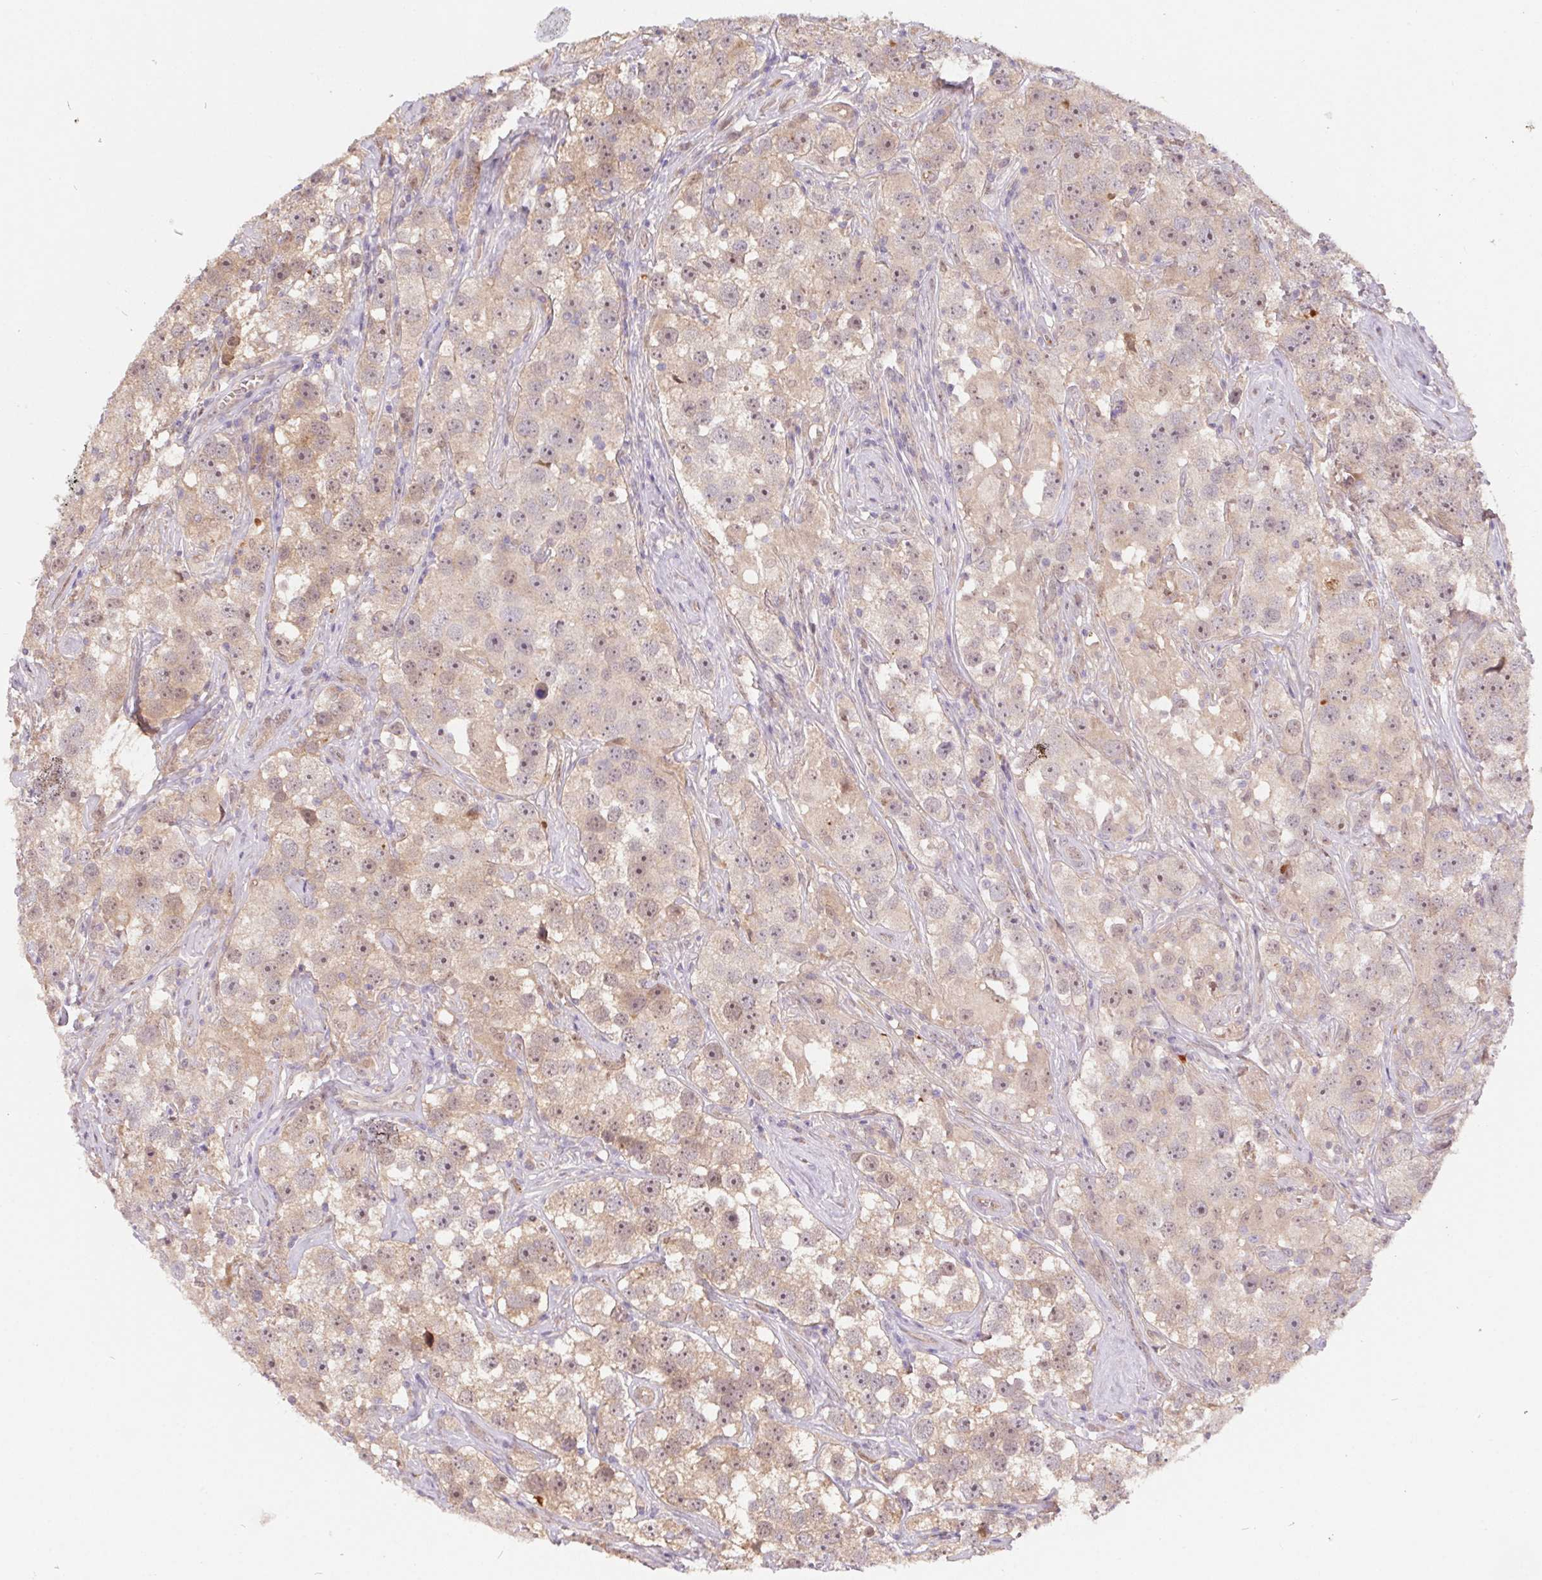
{"staining": {"intensity": "weak", "quantity": "<25%", "location": "cytoplasmic/membranous"}, "tissue": "testis cancer", "cell_type": "Tumor cells", "image_type": "cancer", "snomed": [{"axis": "morphology", "description": "Seminoma, NOS"}, {"axis": "topography", "description": "Testis"}], "caption": "This image is of testis seminoma stained with IHC to label a protein in brown with the nuclei are counter-stained blue. There is no staining in tumor cells.", "gene": "NUDT16", "patient": {"sex": "male", "age": 49}}